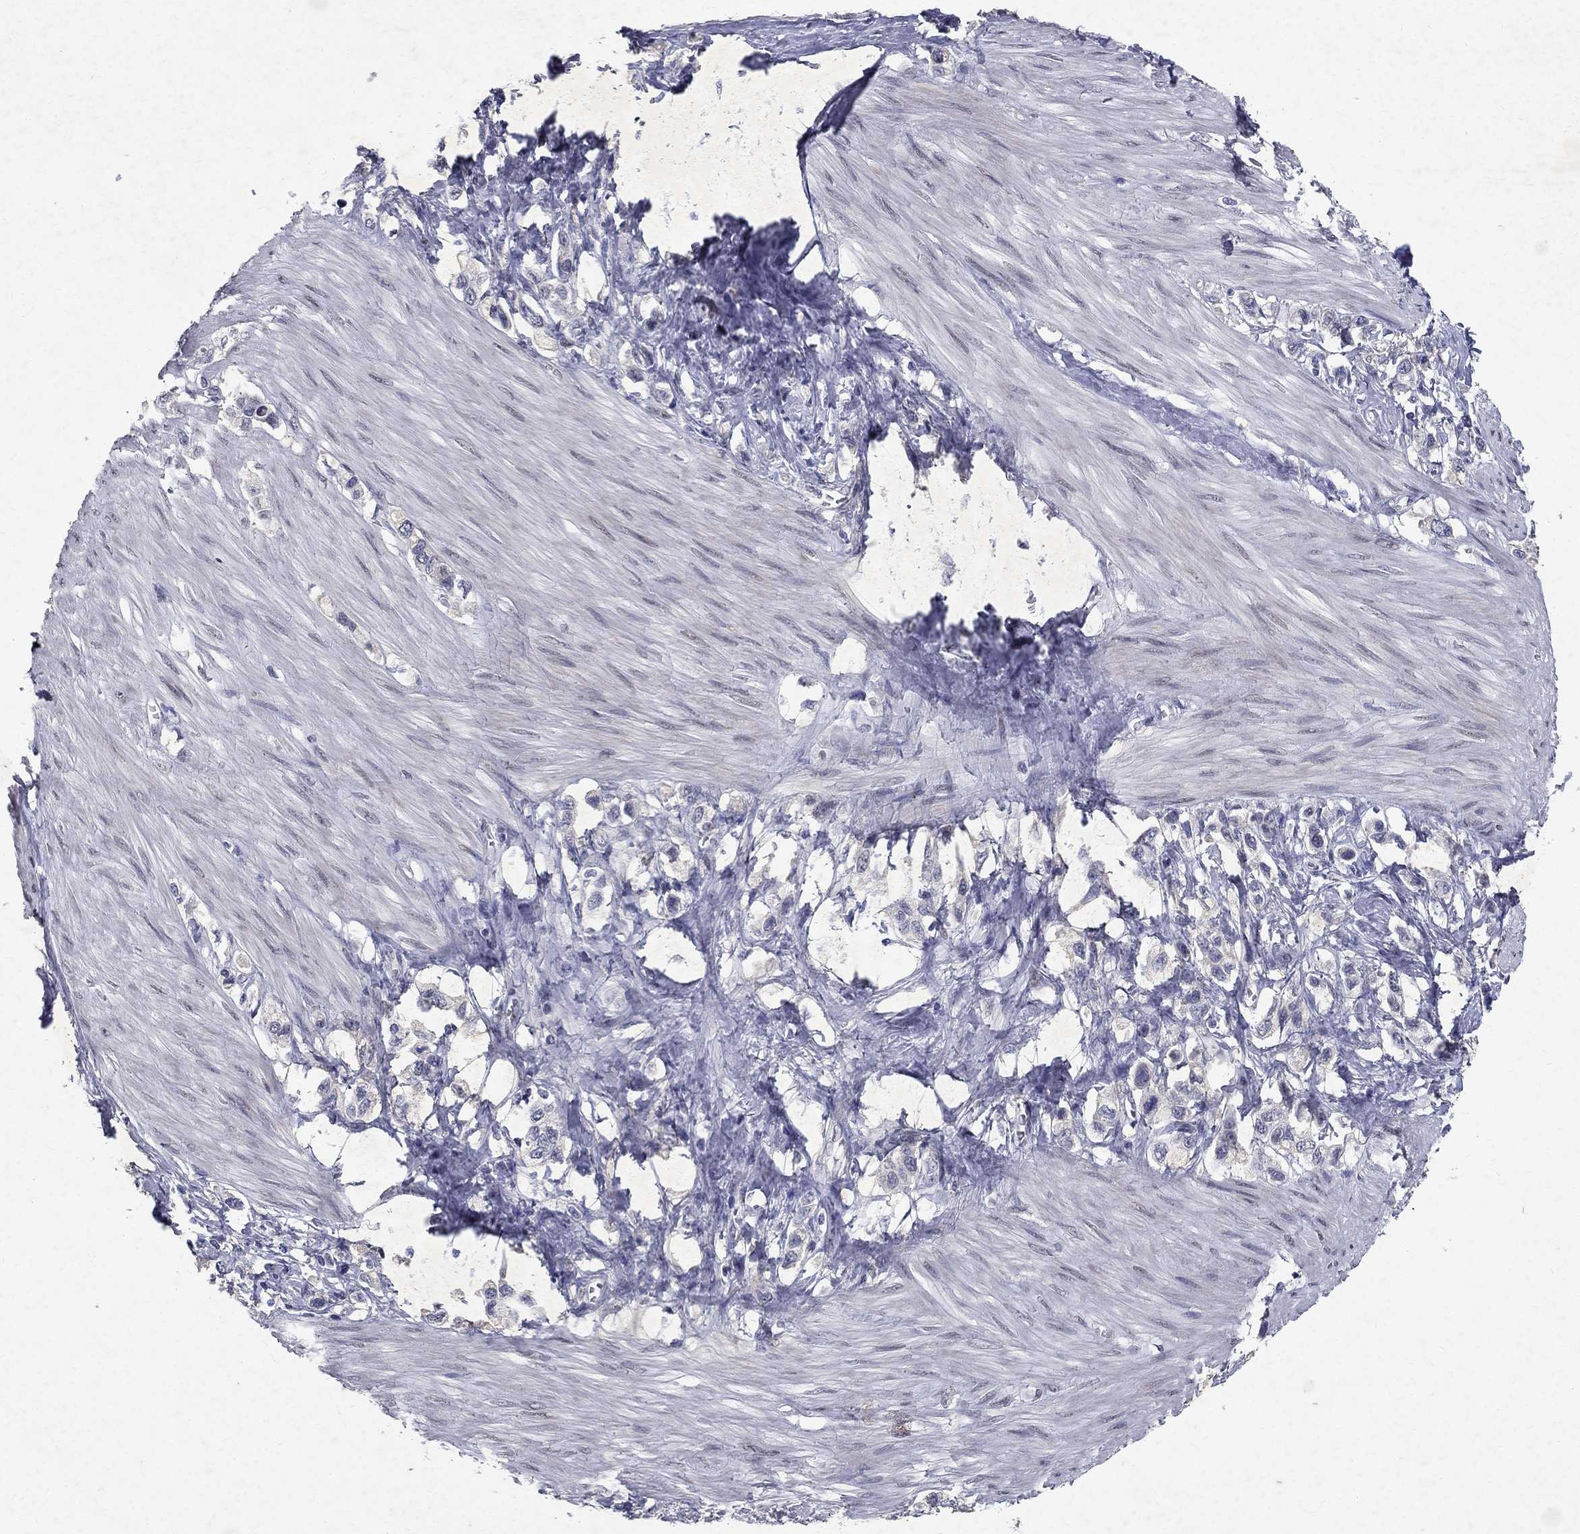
{"staining": {"intensity": "negative", "quantity": "none", "location": "none"}, "tissue": "stomach cancer", "cell_type": "Tumor cells", "image_type": "cancer", "snomed": [{"axis": "morphology", "description": "Normal tissue, NOS"}, {"axis": "morphology", "description": "Adenocarcinoma, NOS"}, {"axis": "morphology", "description": "Adenocarcinoma, High grade"}, {"axis": "topography", "description": "Stomach, upper"}, {"axis": "topography", "description": "Stomach"}], "caption": "Tumor cells show no significant positivity in stomach cancer.", "gene": "RBFOX1", "patient": {"sex": "female", "age": 65}}